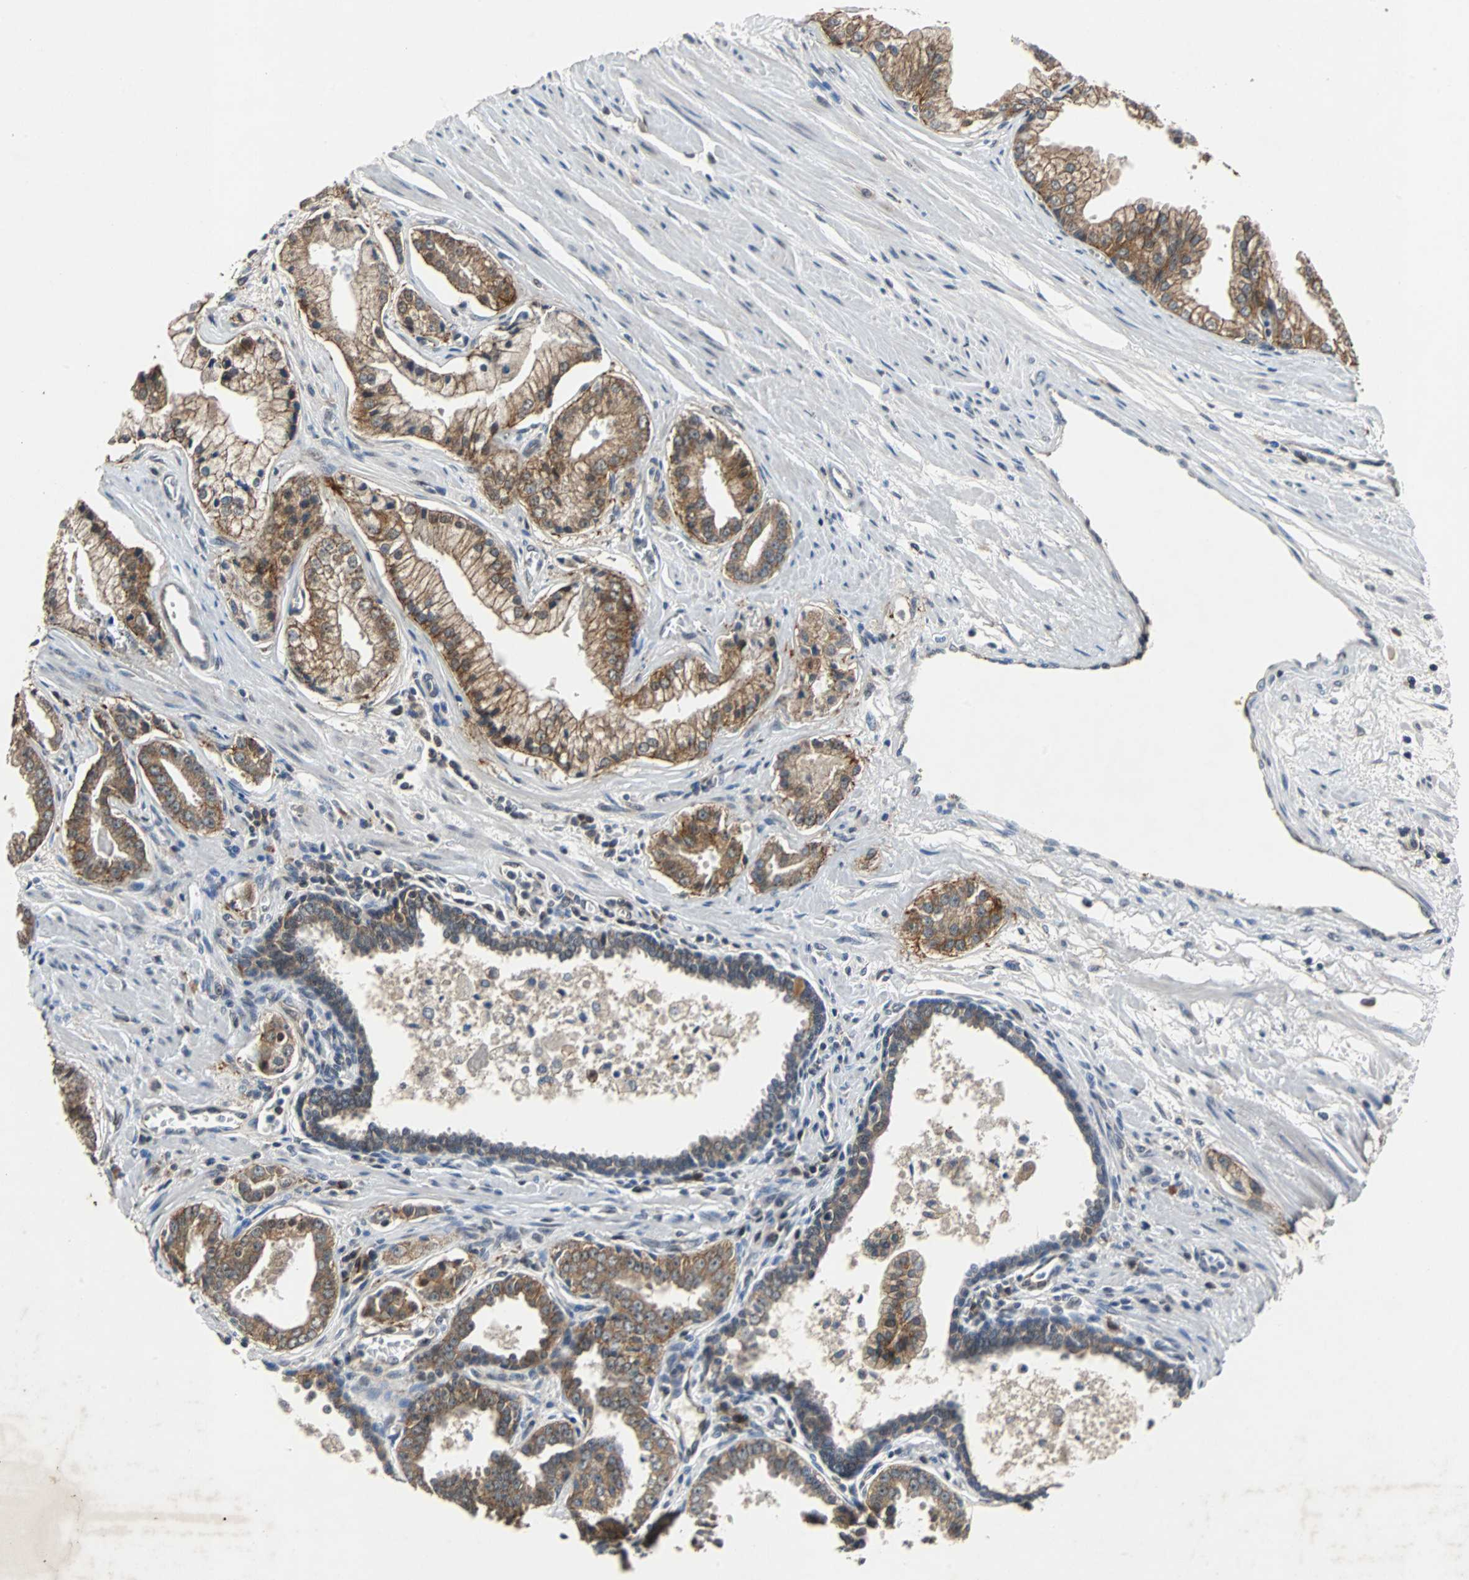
{"staining": {"intensity": "moderate", "quantity": ">75%", "location": "cytoplasmic/membranous"}, "tissue": "prostate cancer", "cell_type": "Tumor cells", "image_type": "cancer", "snomed": [{"axis": "morphology", "description": "Adenocarcinoma, High grade"}, {"axis": "topography", "description": "Prostate"}], "caption": "The image demonstrates a brown stain indicating the presence of a protein in the cytoplasmic/membranous of tumor cells in prostate cancer (high-grade adenocarcinoma). (DAB (3,3'-diaminobenzidine) IHC, brown staining for protein, blue staining for nuclei).", "gene": "LSR", "patient": {"sex": "male", "age": 67}}